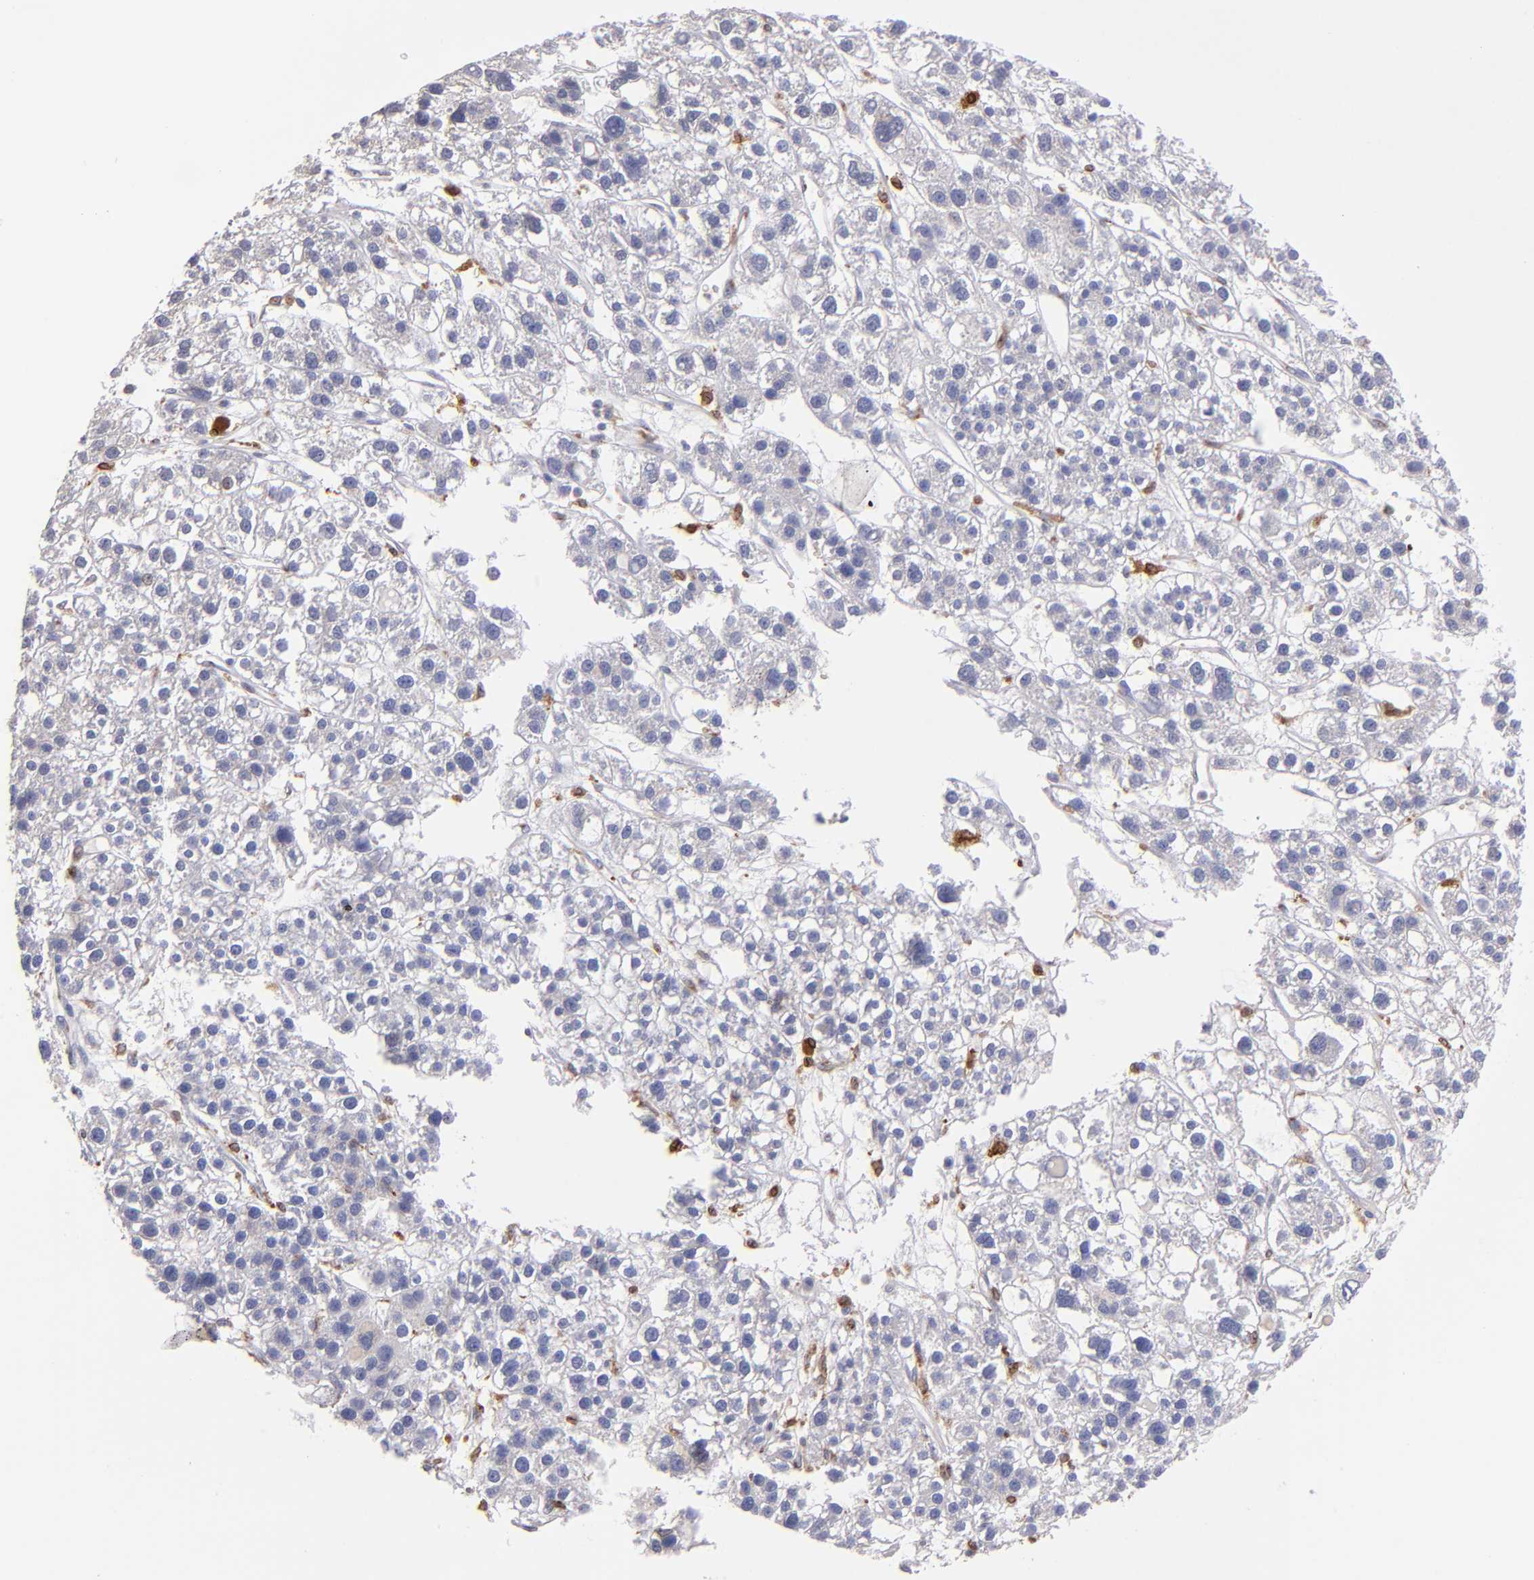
{"staining": {"intensity": "negative", "quantity": "none", "location": "none"}, "tissue": "liver cancer", "cell_type": "Tumor cells", "image_type": "cancer", "snomed": [{"axis": "morphology", "description": "Carcinoma, Hepatocellular, NOS"}, {"axis": "topography", "description": "Liver"}], "caption": "This is an immunohistochemistry (IHC) photomicrograph of human liver hepatocellular carcinoma. There is no staining in tumor cells.", "gene": "PTGS1", "patient": {"sex": "female", "age": 85}}